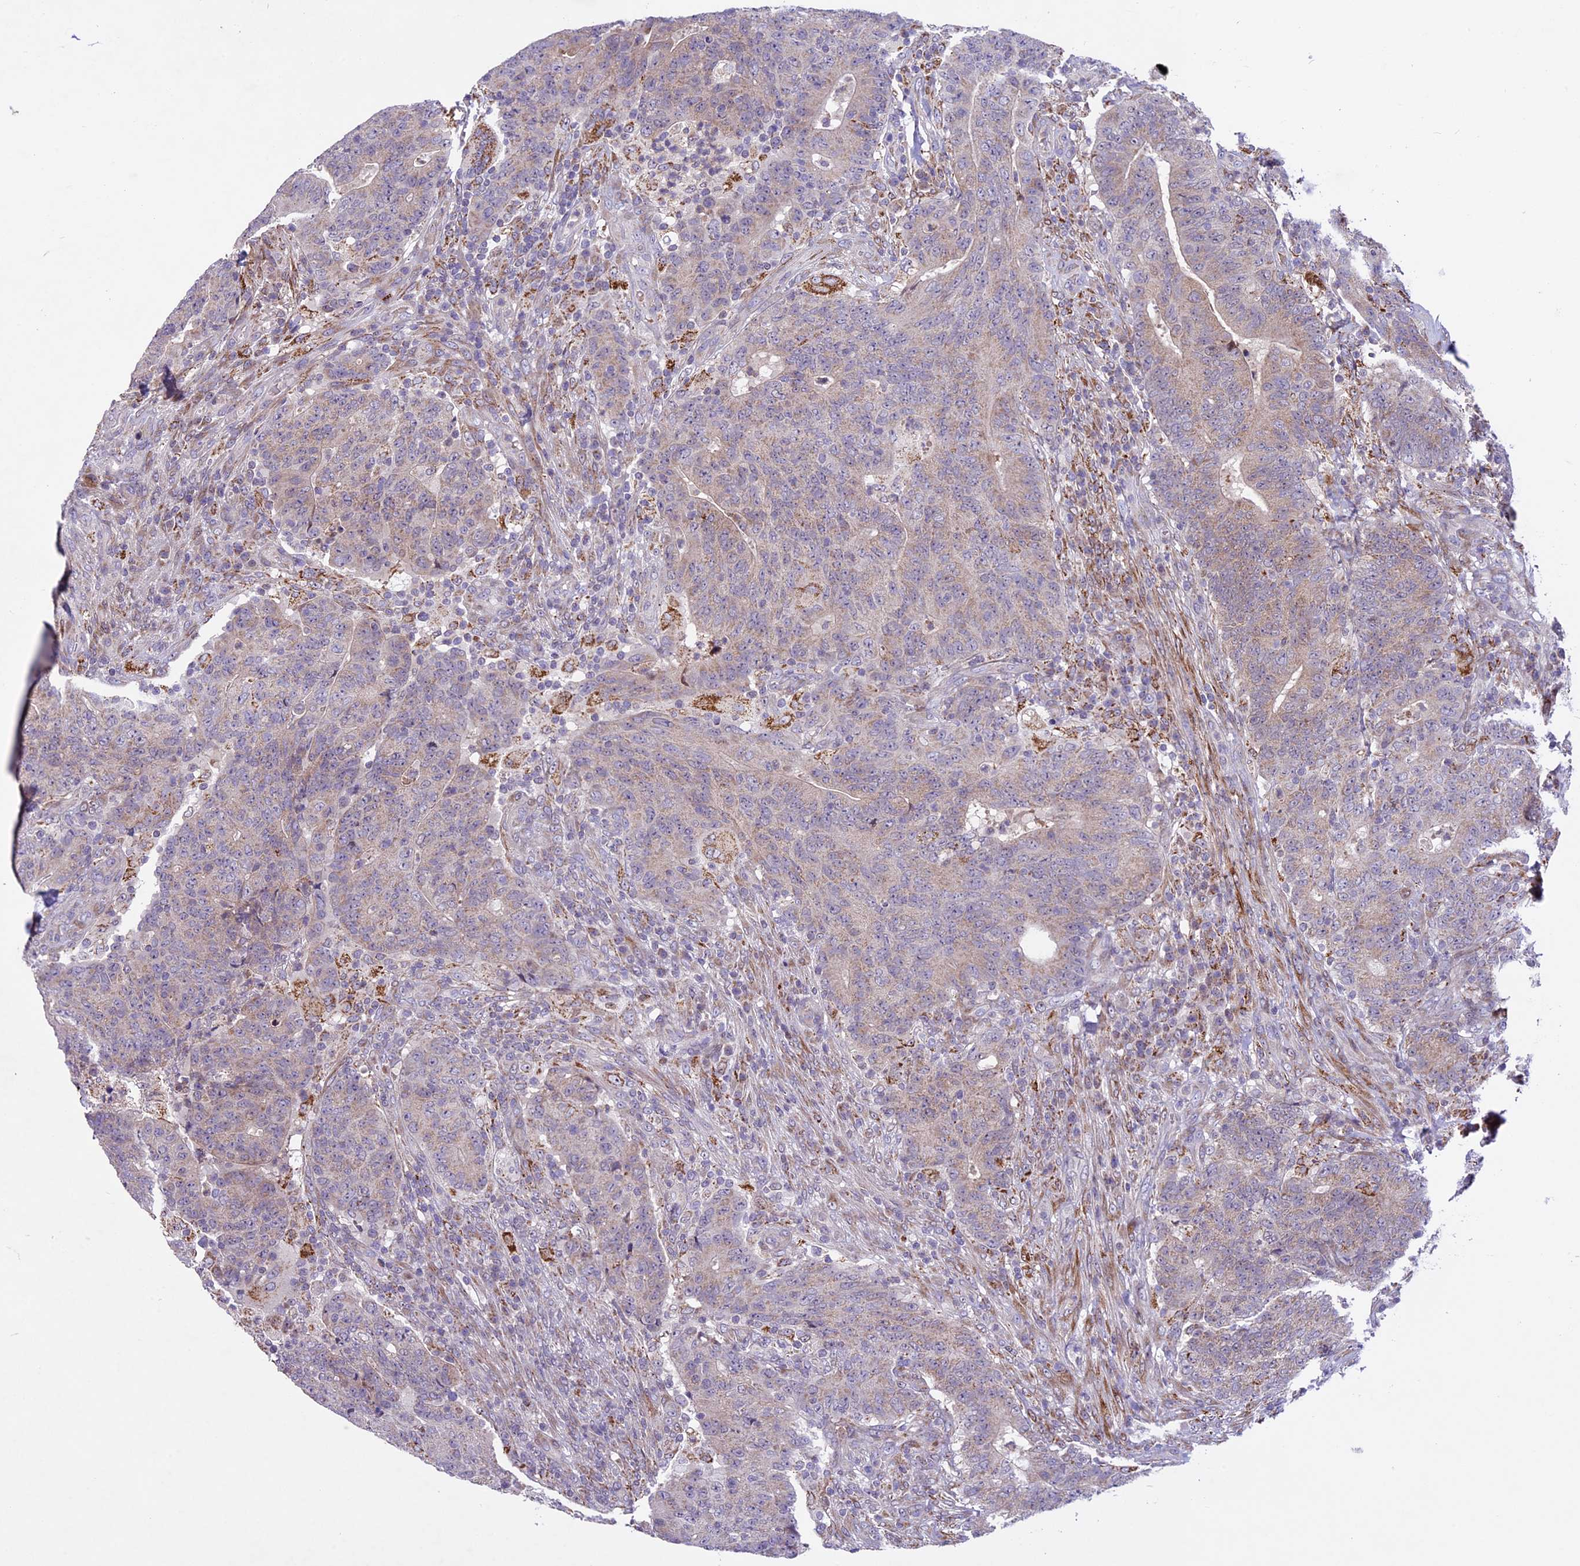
{"staining": {"intensity": "weak", "quantity": "<25%", "location": "cytoplasmic/membranous"}, "tissue": "colorectal cancer", "cell_type": "Tumor cells", "image_type": "cancer", "snomed": [{"axis": "morphology", "description": "Adenocarcinoma, NOS"}, {"axis": "topography", "description": "Colon"}], "caption": "Tumor cells are negative for protein expression in human colorectal cancer (adenocarcinoma).", "gene": "MIEF2", "patient": {"sex": "female", "age": 75}}